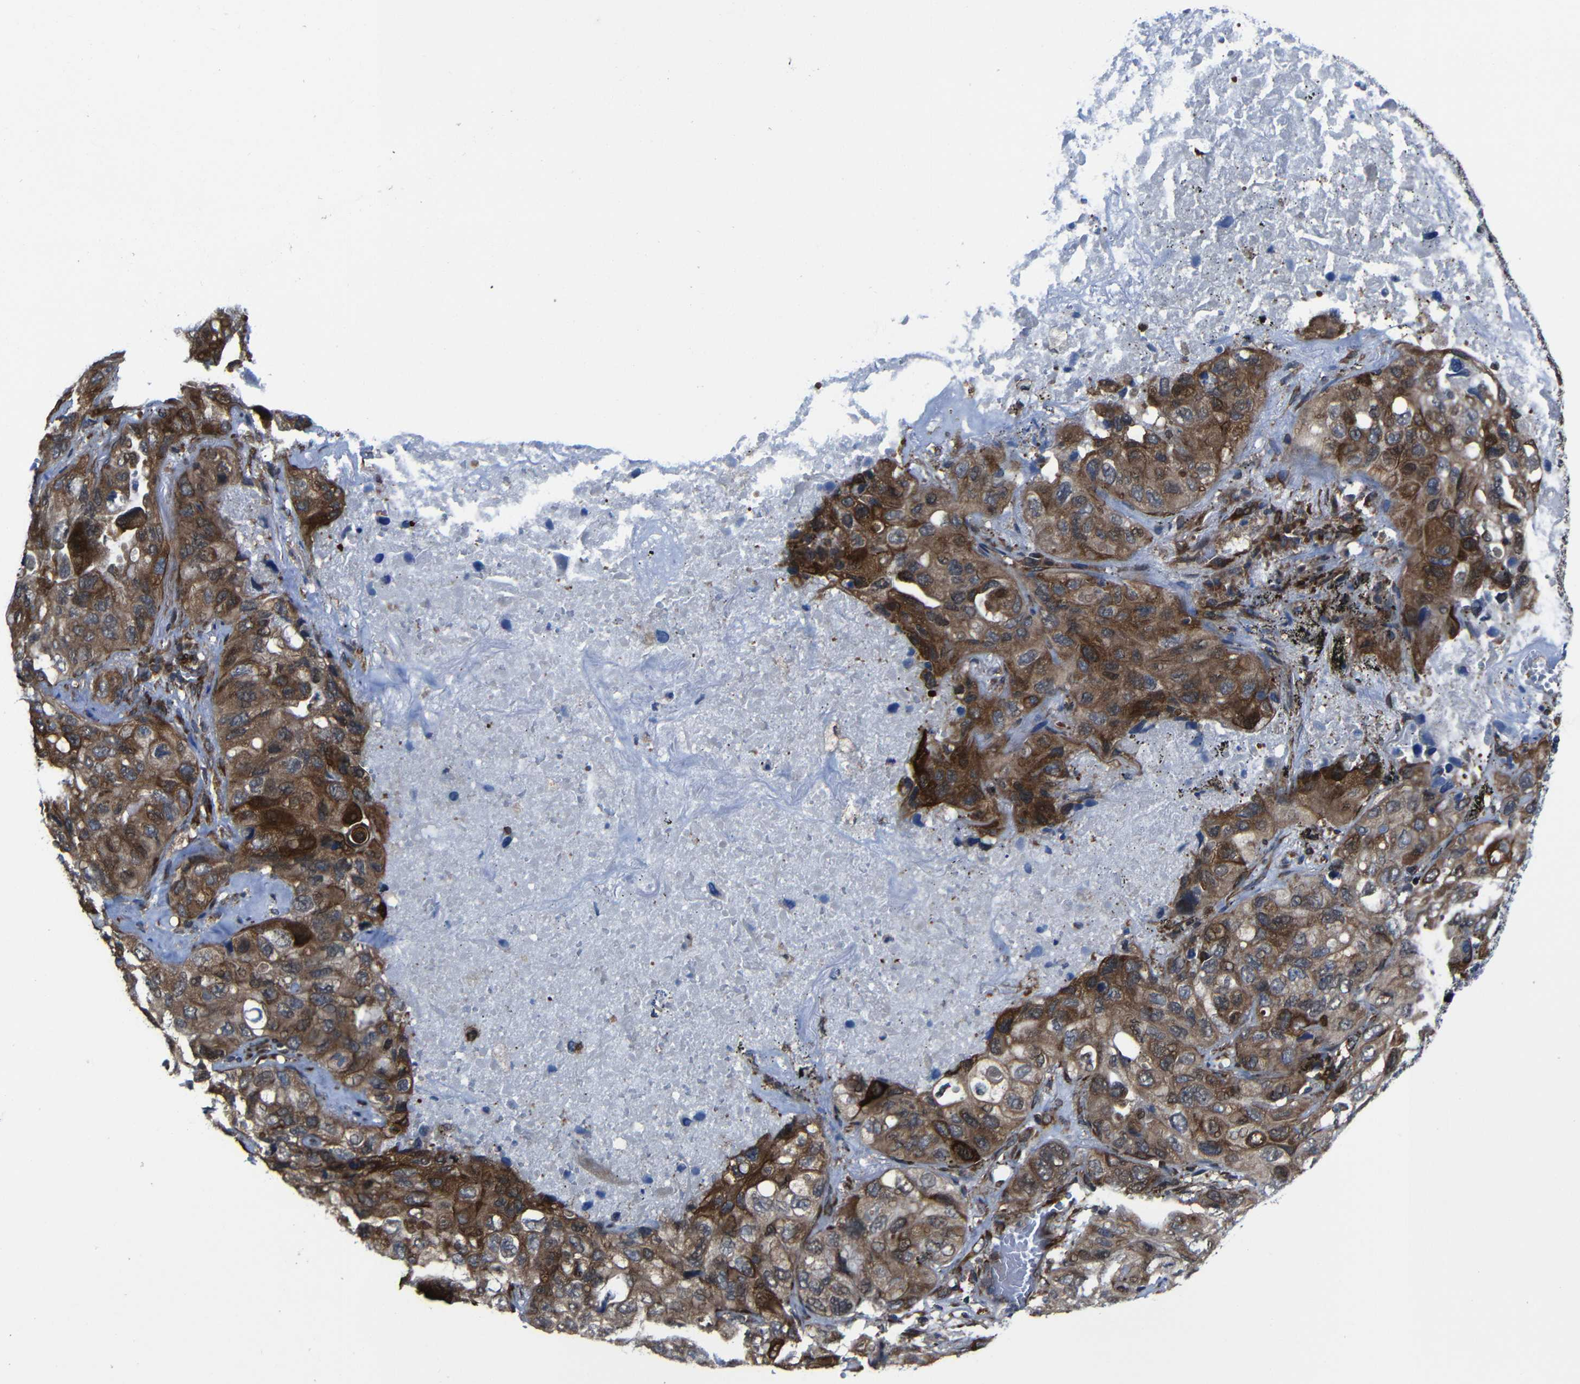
{"staining": {"intensity": "moderate", "quantity": ">75%", "location": "cytoplasmic/membranous"}, "tissue": "lung cancer", "cell_type": "Tumor cells", "image_type": "cancer", "snomed": [{"axis": "morphology", "description": "Squamous cell carcinoma, NOS"}, {"axis": "topography", "description": "Lung"}], "caption": "Immunohistochemical staining of lung cancer (squamous cell carcinoma) reveals moderate cytoplasmic/membranous protein staining in about >75% of tumor cells.", "gene": "KIAA0513", "patient": {"sex": "female", "age": 73}}